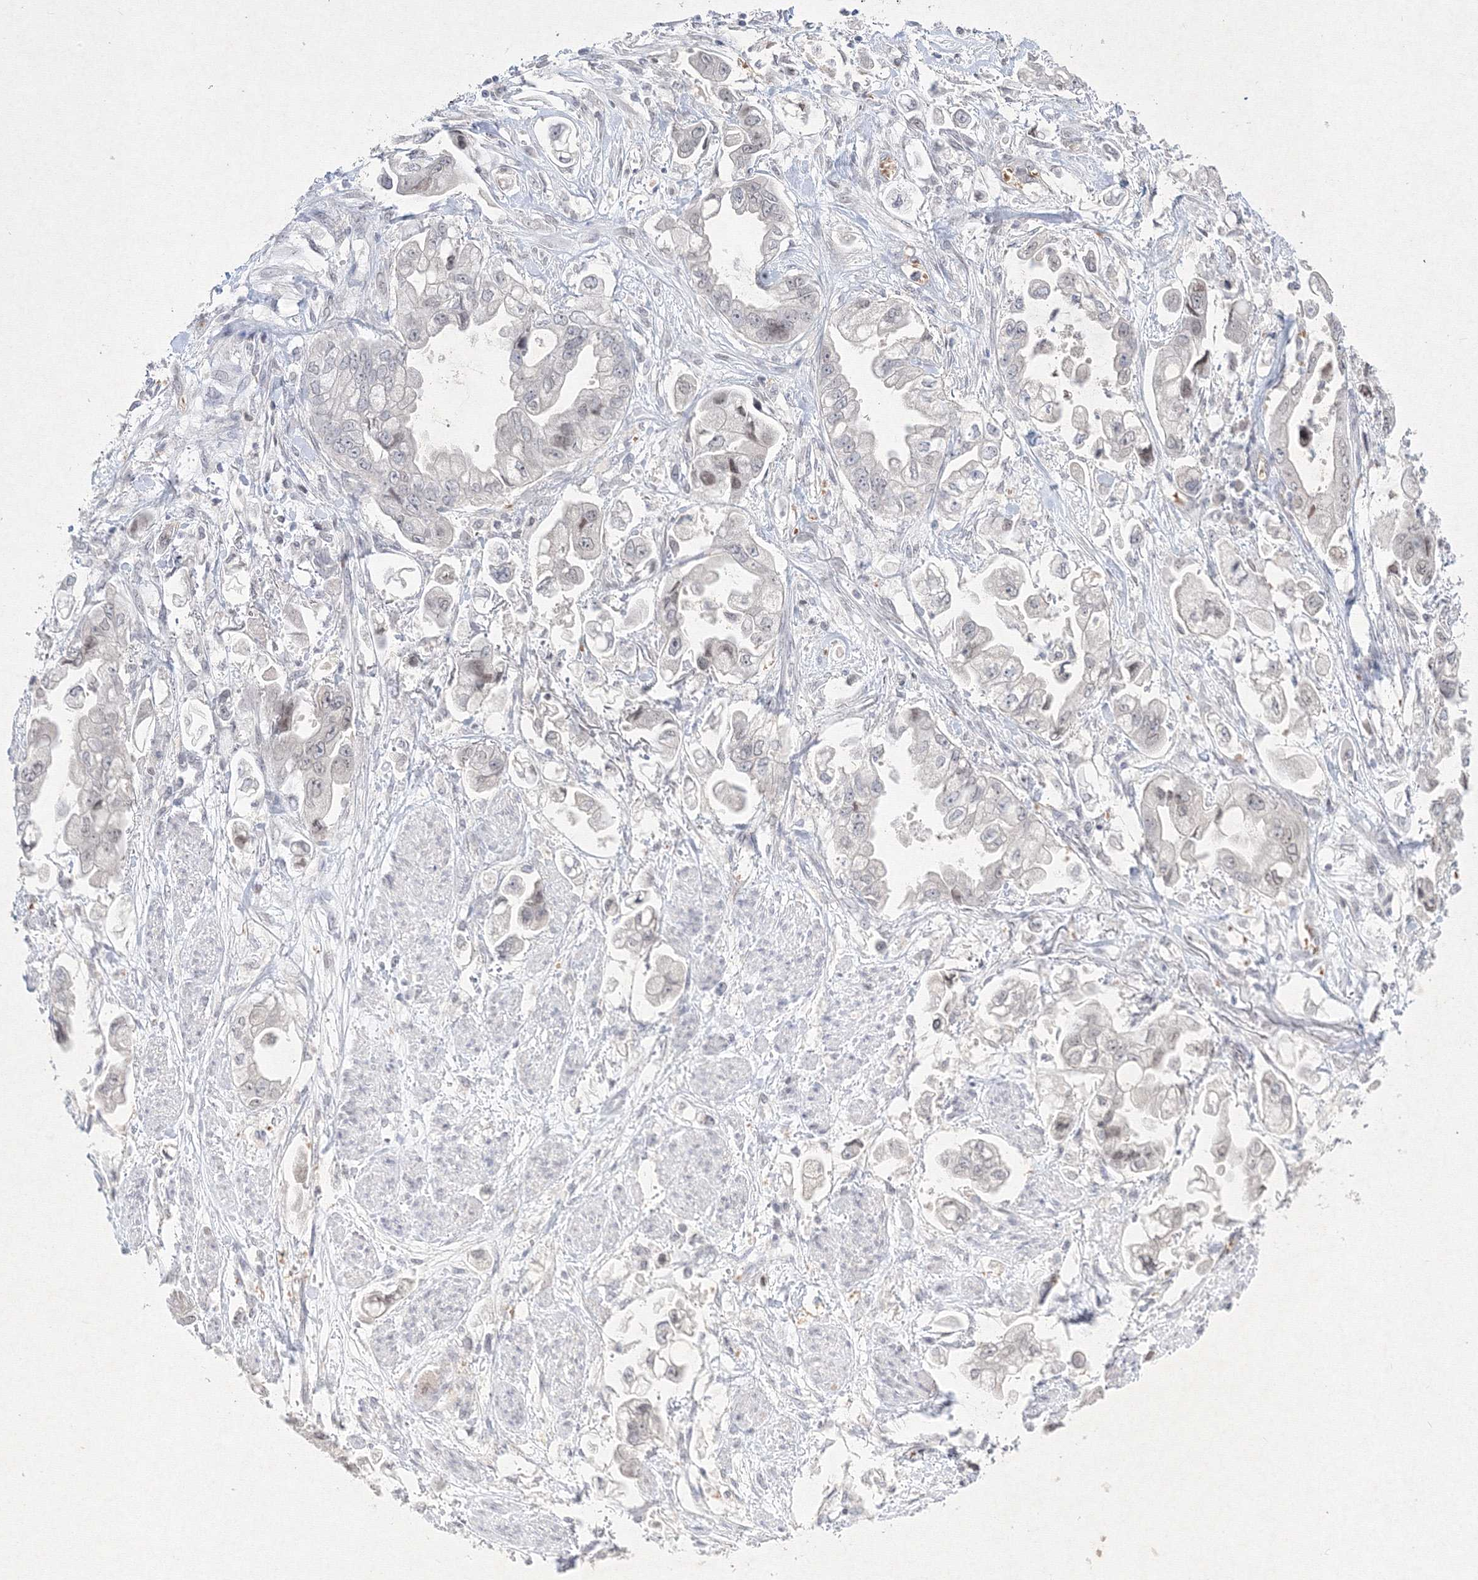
{"staining": {"intensity": "negative", "quantity": "none", "location": "none"}, "tissue": "stomach cancer", "cell_type": "Tumor cells", "image_type": "cancer", "snomed": [{"axis": "morphology", "description": "Adenocarcinoma, NOS"}, {"axis": "topography", "description": "Stomach"}], "caption": "The histopathology image displays no significant staining in tumor cells of adenocarcinoma (stomach).", "gene": "NXPE3", "patient": {"sex": "male", "age": 62}}